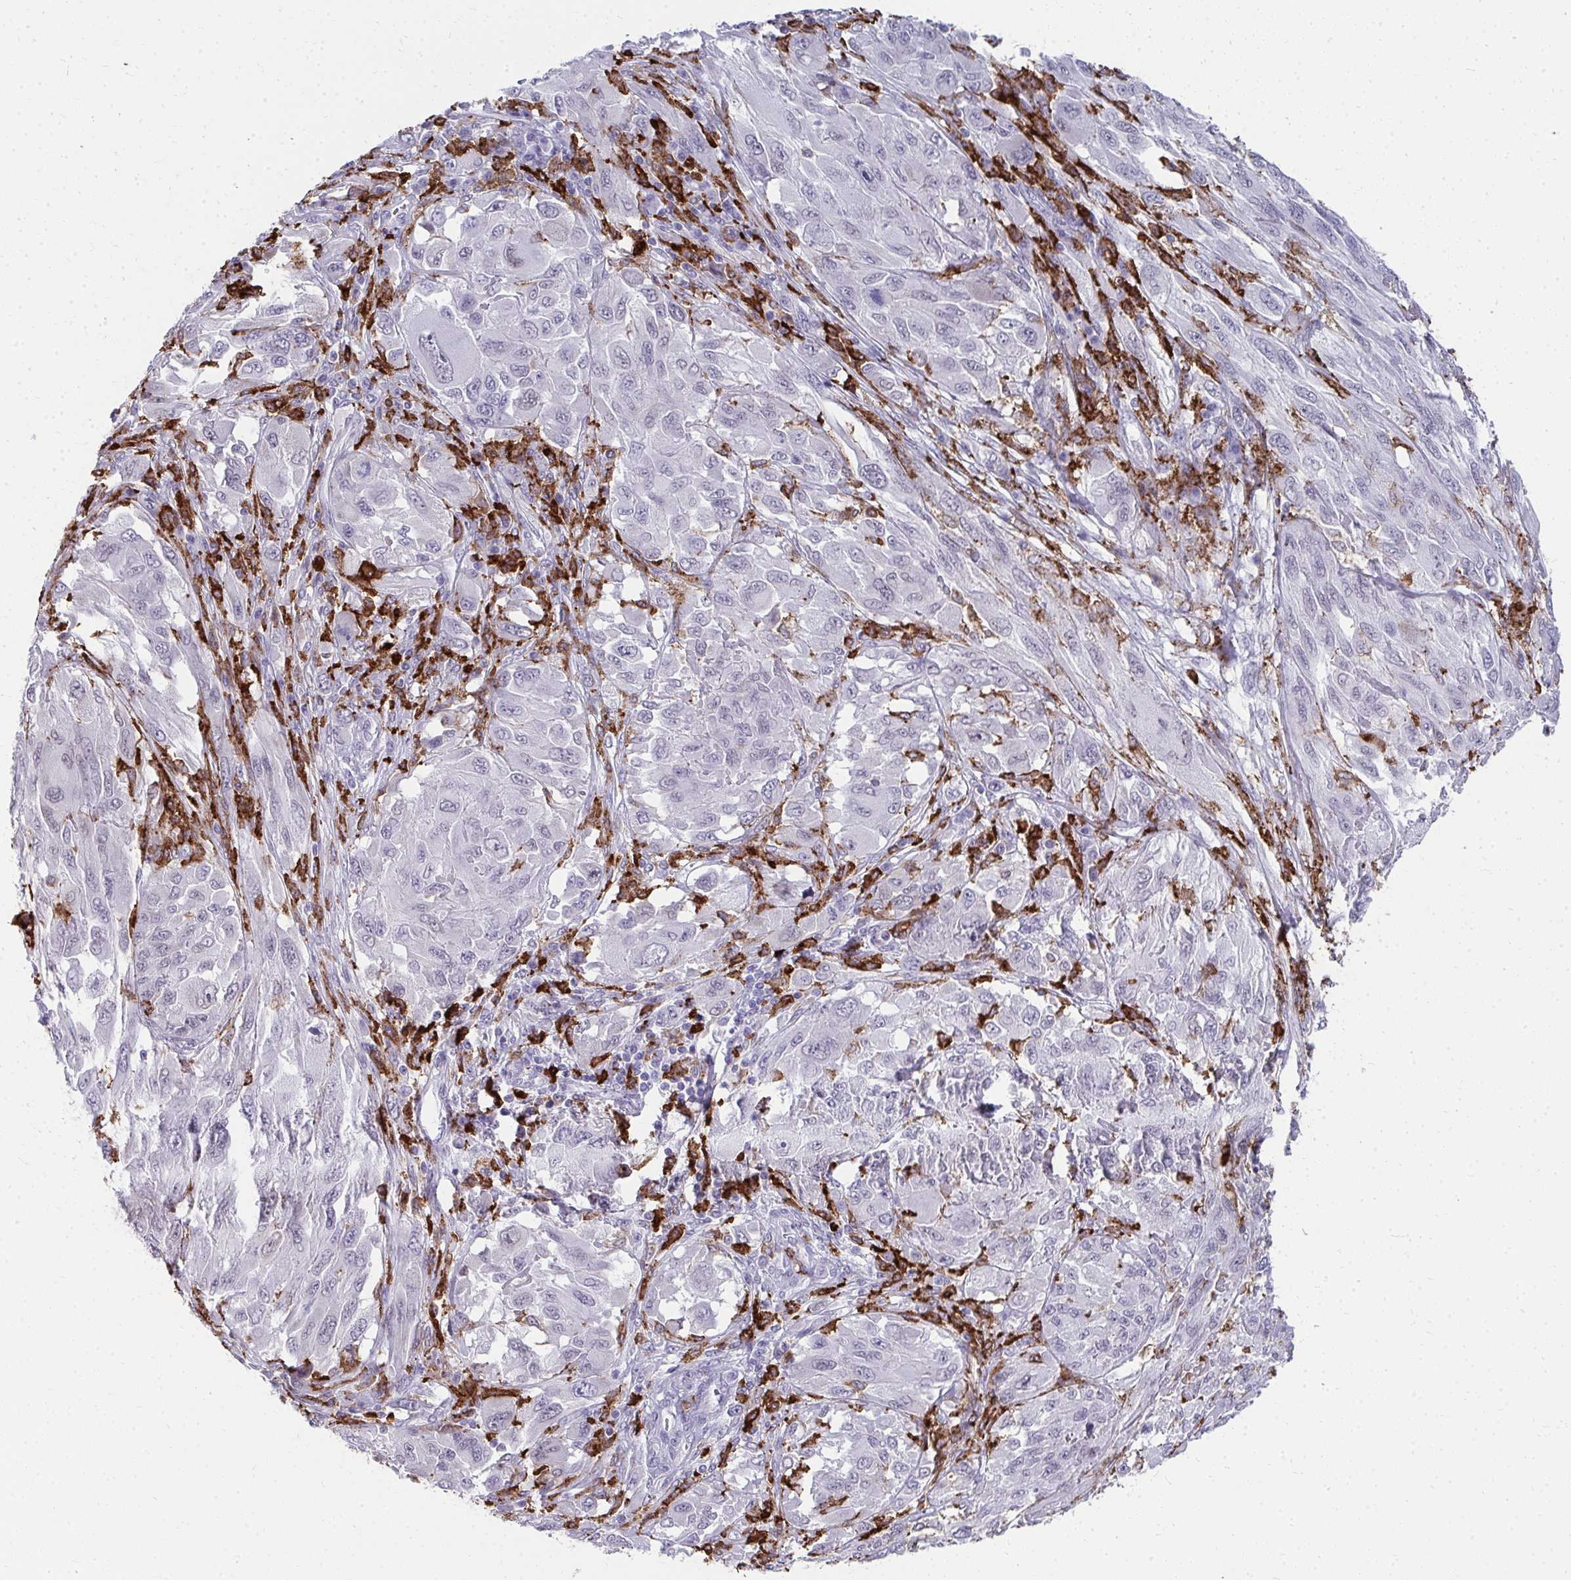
{"staining": {"intensity": "negative", "quantity": "none", "location": "none"}, "tissue": "melanoma", "cell_type": "Tumor cells", "image_type": "cancer", "snomed": [{"axis": "morphology", "description": "Malignant melanoma, NOS"}, {"axis": "topography", "description": "Skin"}], "caption": "Immunohistochemical staining of human malignant melanoma demonstrates no significant staining in tumor cells. The staining is performed using DAB brown chromogen with nuclei counter-stained in using hematoxylin.", "gene": "CD163", "patient": {"sex": "female", "age": 91}}